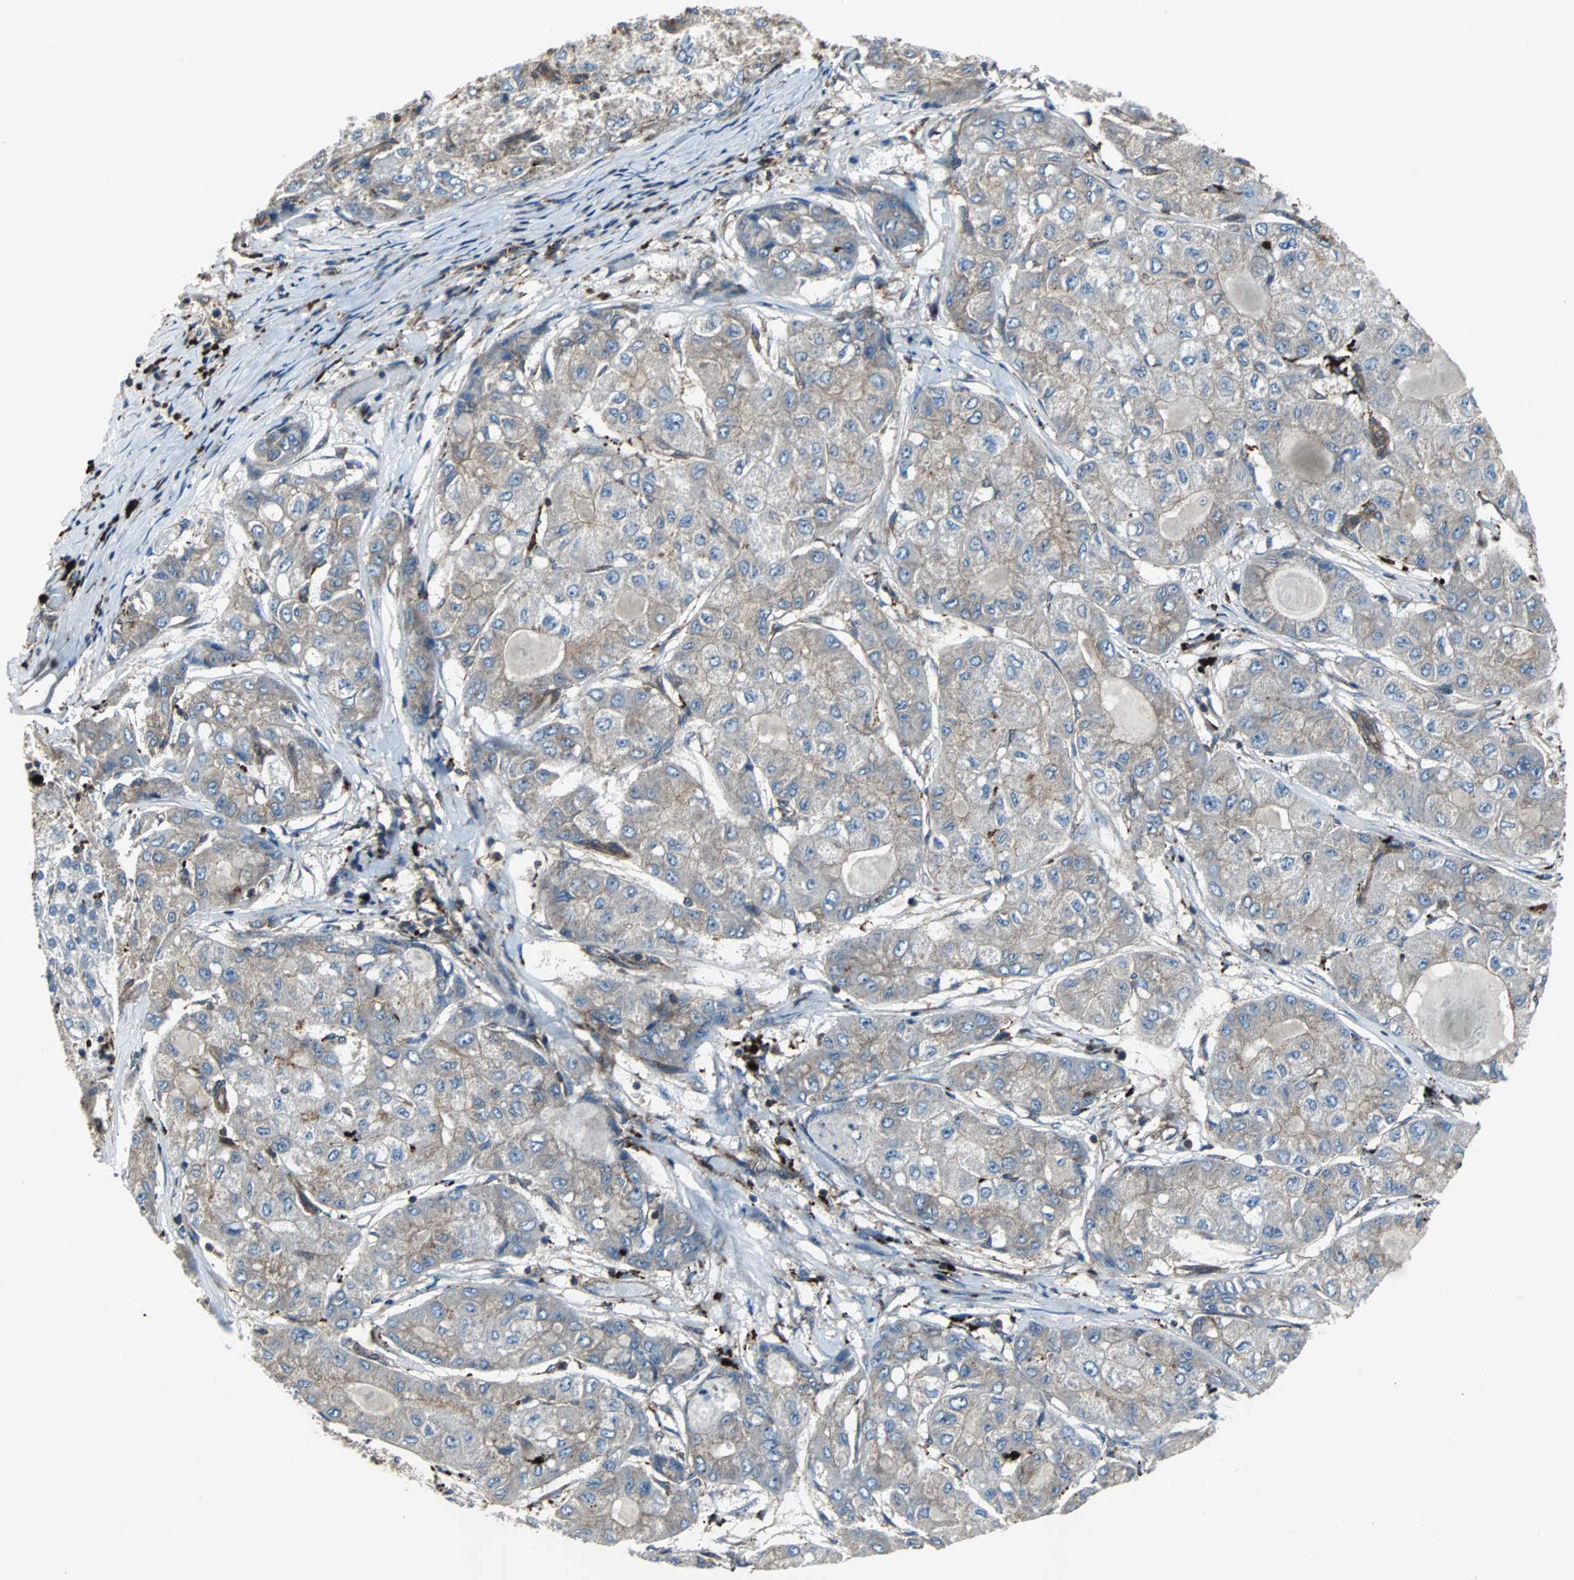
{"staining": {"intensity": "moderate", "quantity": "25%-75%", "location": "cytoplasmic/membranous"}, "tissue": "liver cancer", "cell_type": "Tumor cells", "image_type": "cancer", "snomed": [{"axis": "morphology", "description": "Carcinoma, Hepatocellular, NOS"}, {"axis": "topography", "description": "Liver"}], "caption": "Immunohistochemistry (DAB (3,3'-diaminobenzidine)) staining of liver cancer displays moderate cytoplasmic/membranous protein positivity in approximately 25%-75% of tumor cells.", "gene": "RELA", "patient": {"sex": "male", "age": 80}}